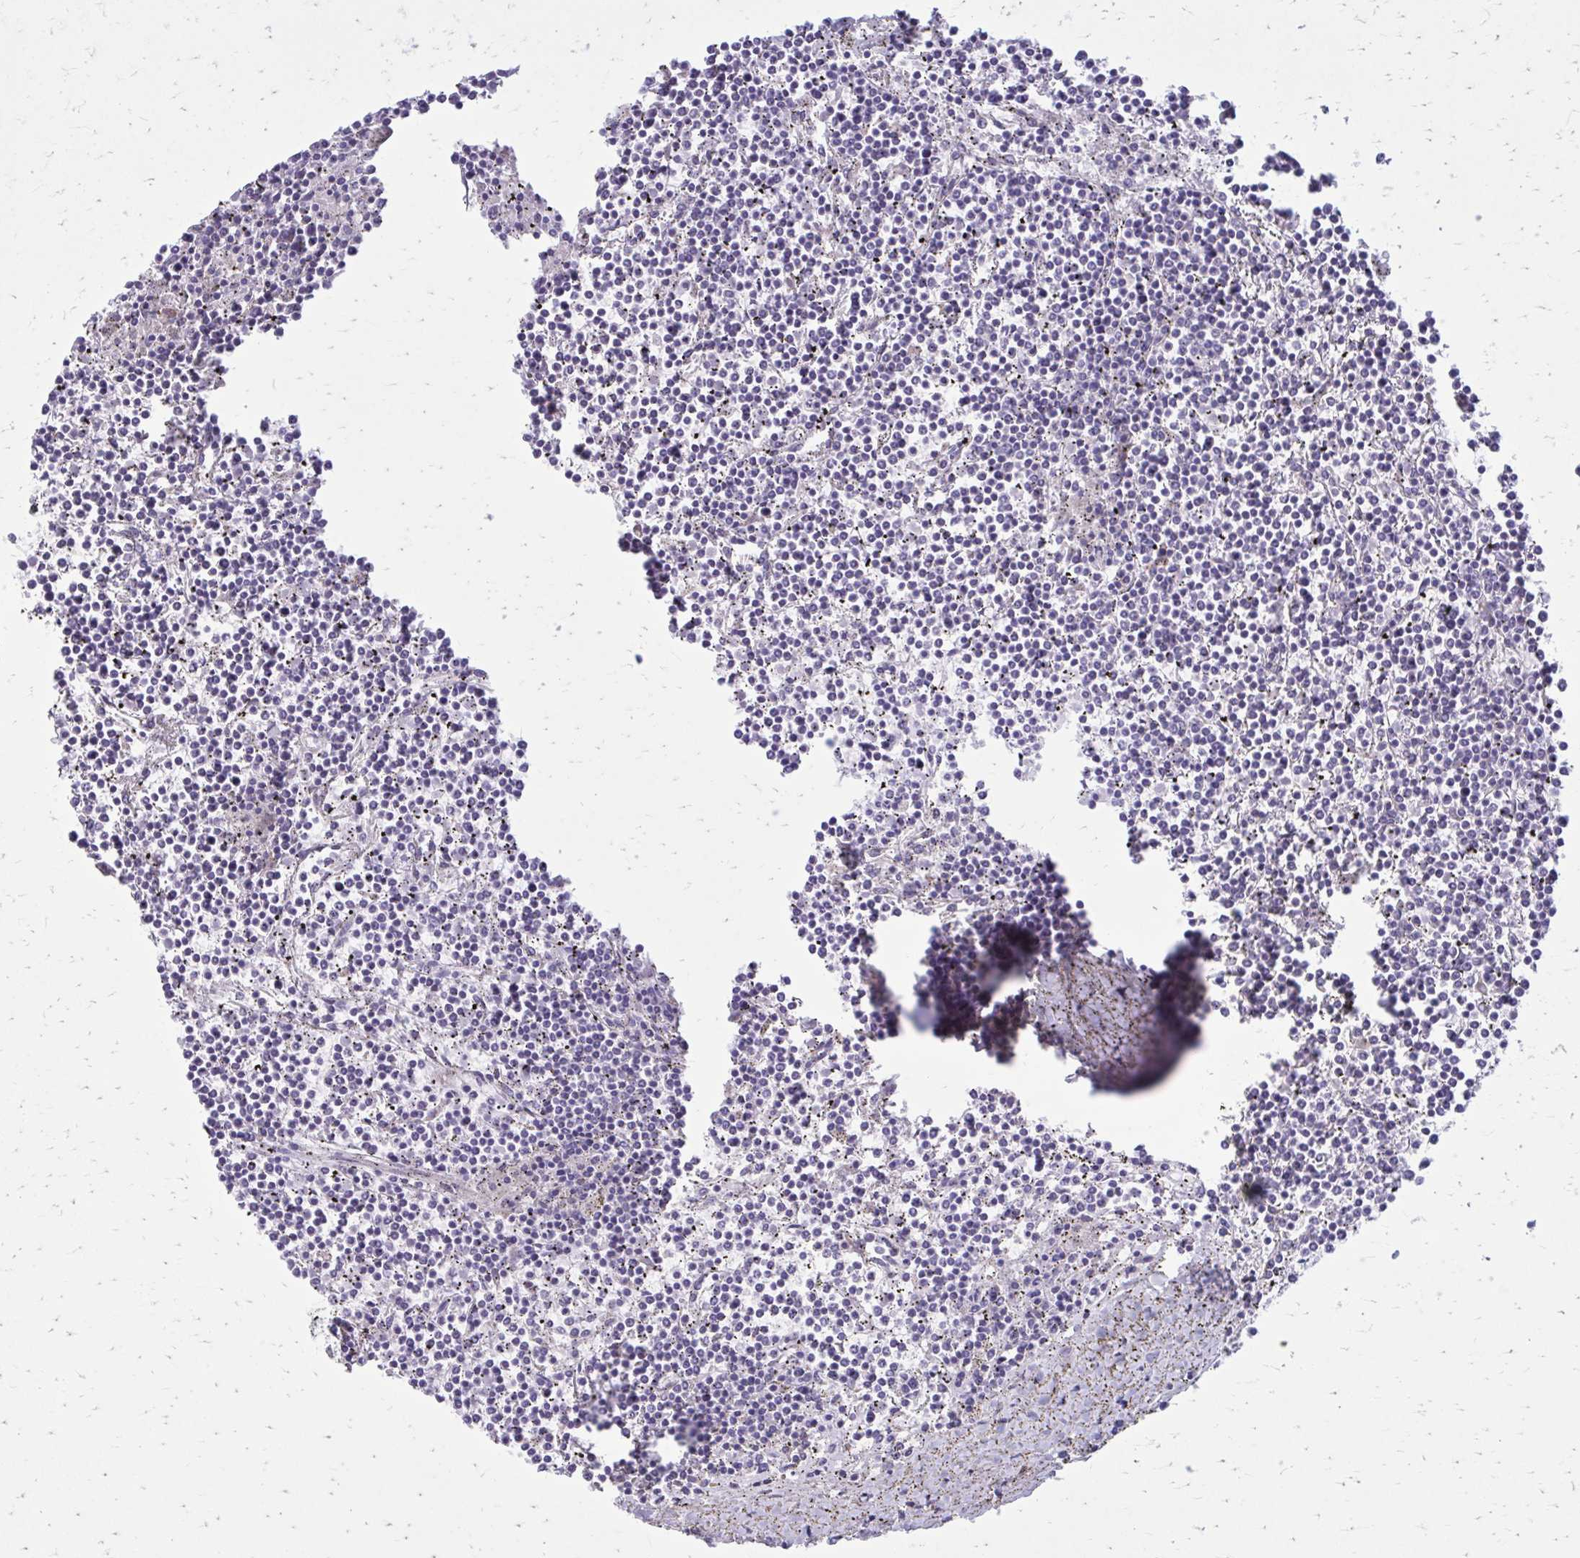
{"staining": {"intensity": "negative", "quantity": "none", "location": "none"}, "tissue": "lymphoma", "cell_type": "Tumor cells", "image_type": "cancer", "snomed": [{"axis": "morphology", "description": "Malignant lymphoma, non-Hodgkin's type, Low grade"}, {"axis": "topography", "description": "Spleen"}], "caption": "This is an immunohistochemistry (IHC) micrograph of human low-grade malignant lymphoma, non-Hodgkin's type. There is no positivity in tumor cells.", "gene": "GIGYF2", "patient": {"sex": "female", "age": 19}}